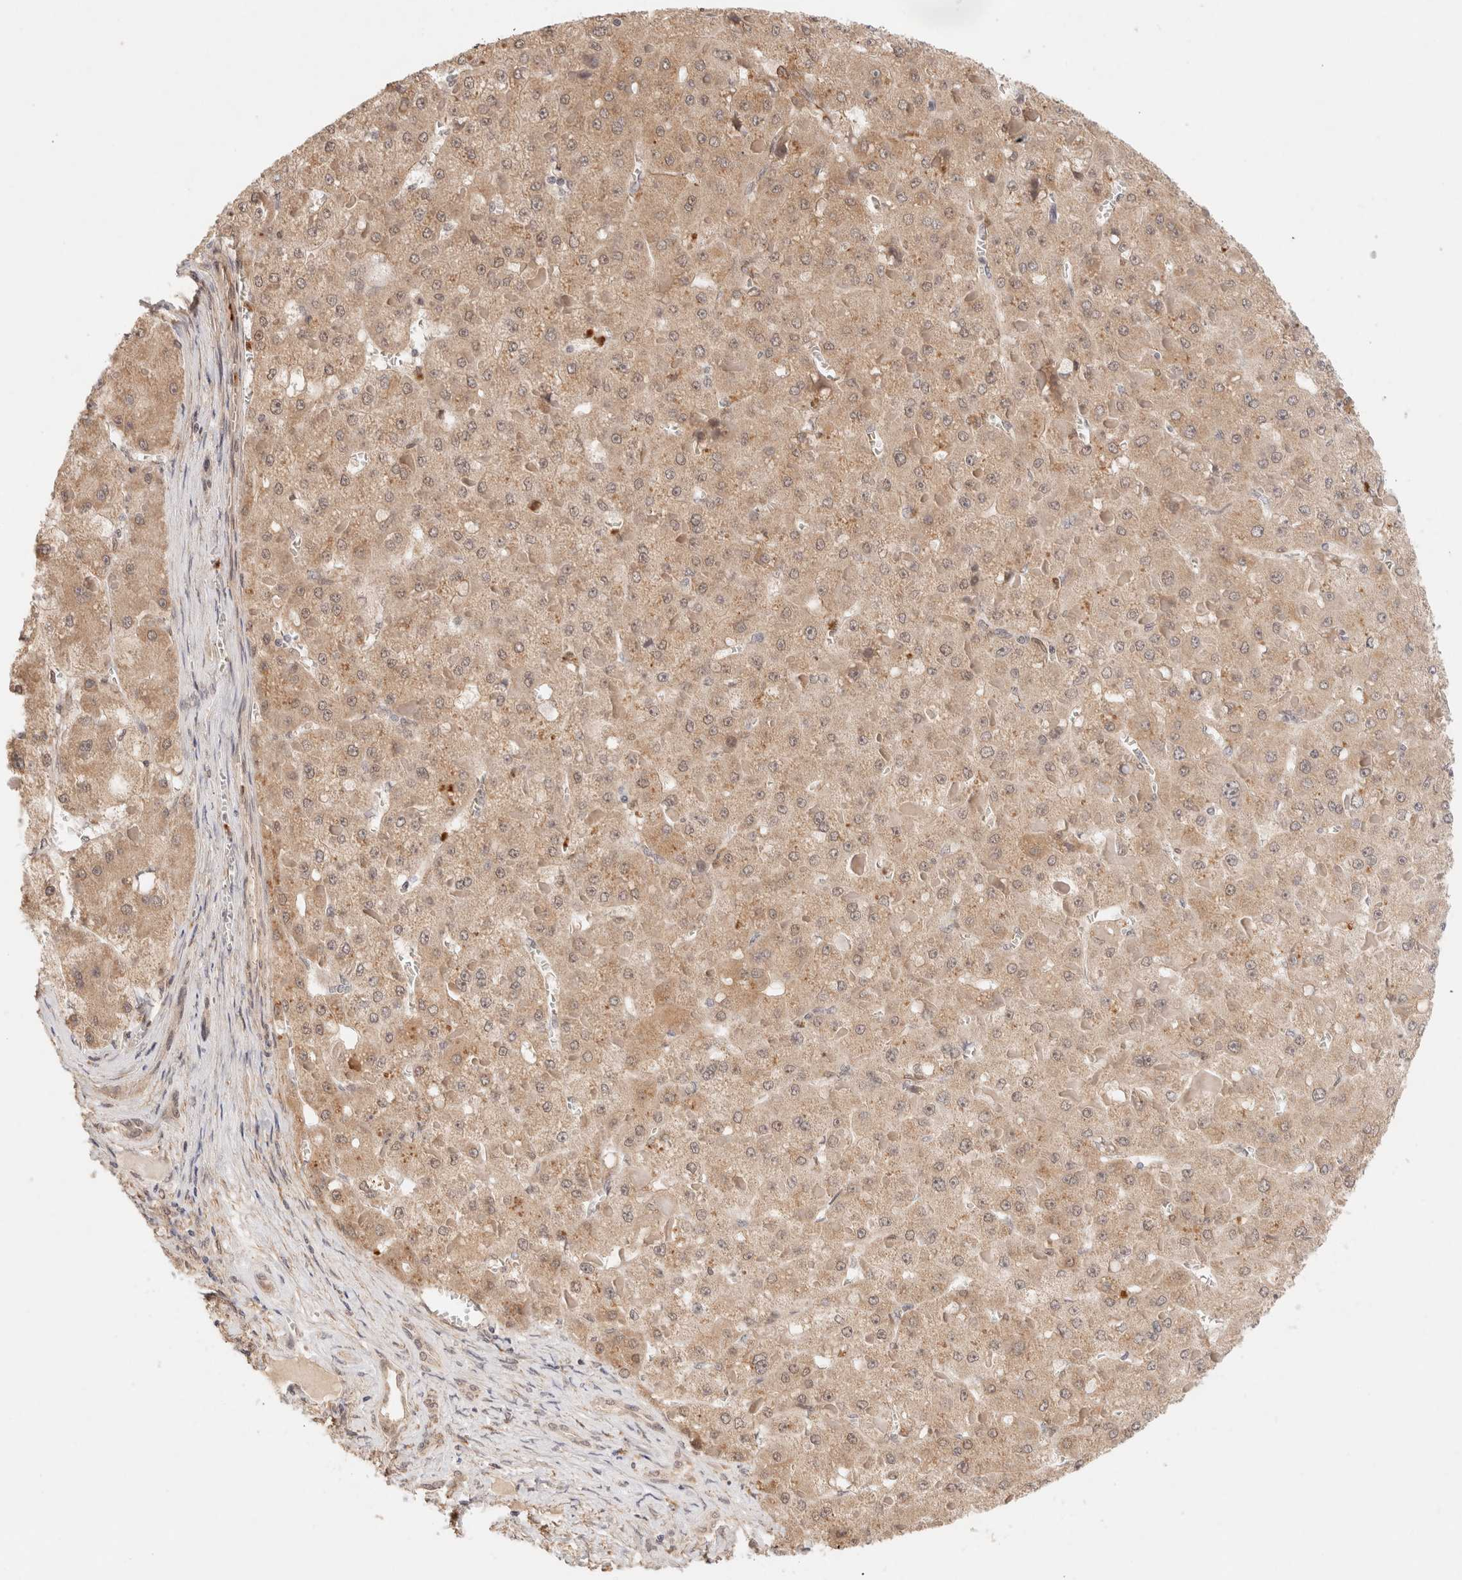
{"staining": {"intensity": "moderate", "quantity": ">75%", "location": "cytoplasmic/membranous"}, "tissue": "liver cancer", "cell_type": "Tumor cells", "image_type": "cancer", "snomed": [{"axis": "morphology", "description": "Carcinoma, Hepatocellular, NOS"}, {"axis": "topography", "description": "Liver"}], "caption": "DAB (3,3'-diaminobenzidine) immunohistochemical staining of human hepatocellular carcinoma (liver) demonstrates moderate cytoplasmic/membranous protein positivity in approximately >75% of tumor cells. Using DAB (3,3'-diaminobenzidine) (brown) and hematoxylin (blue) stains, captured at high magnification using brightfield microscopy.", "gene": "BRPF3", "patient": {"sex": "female", "age": 73}}